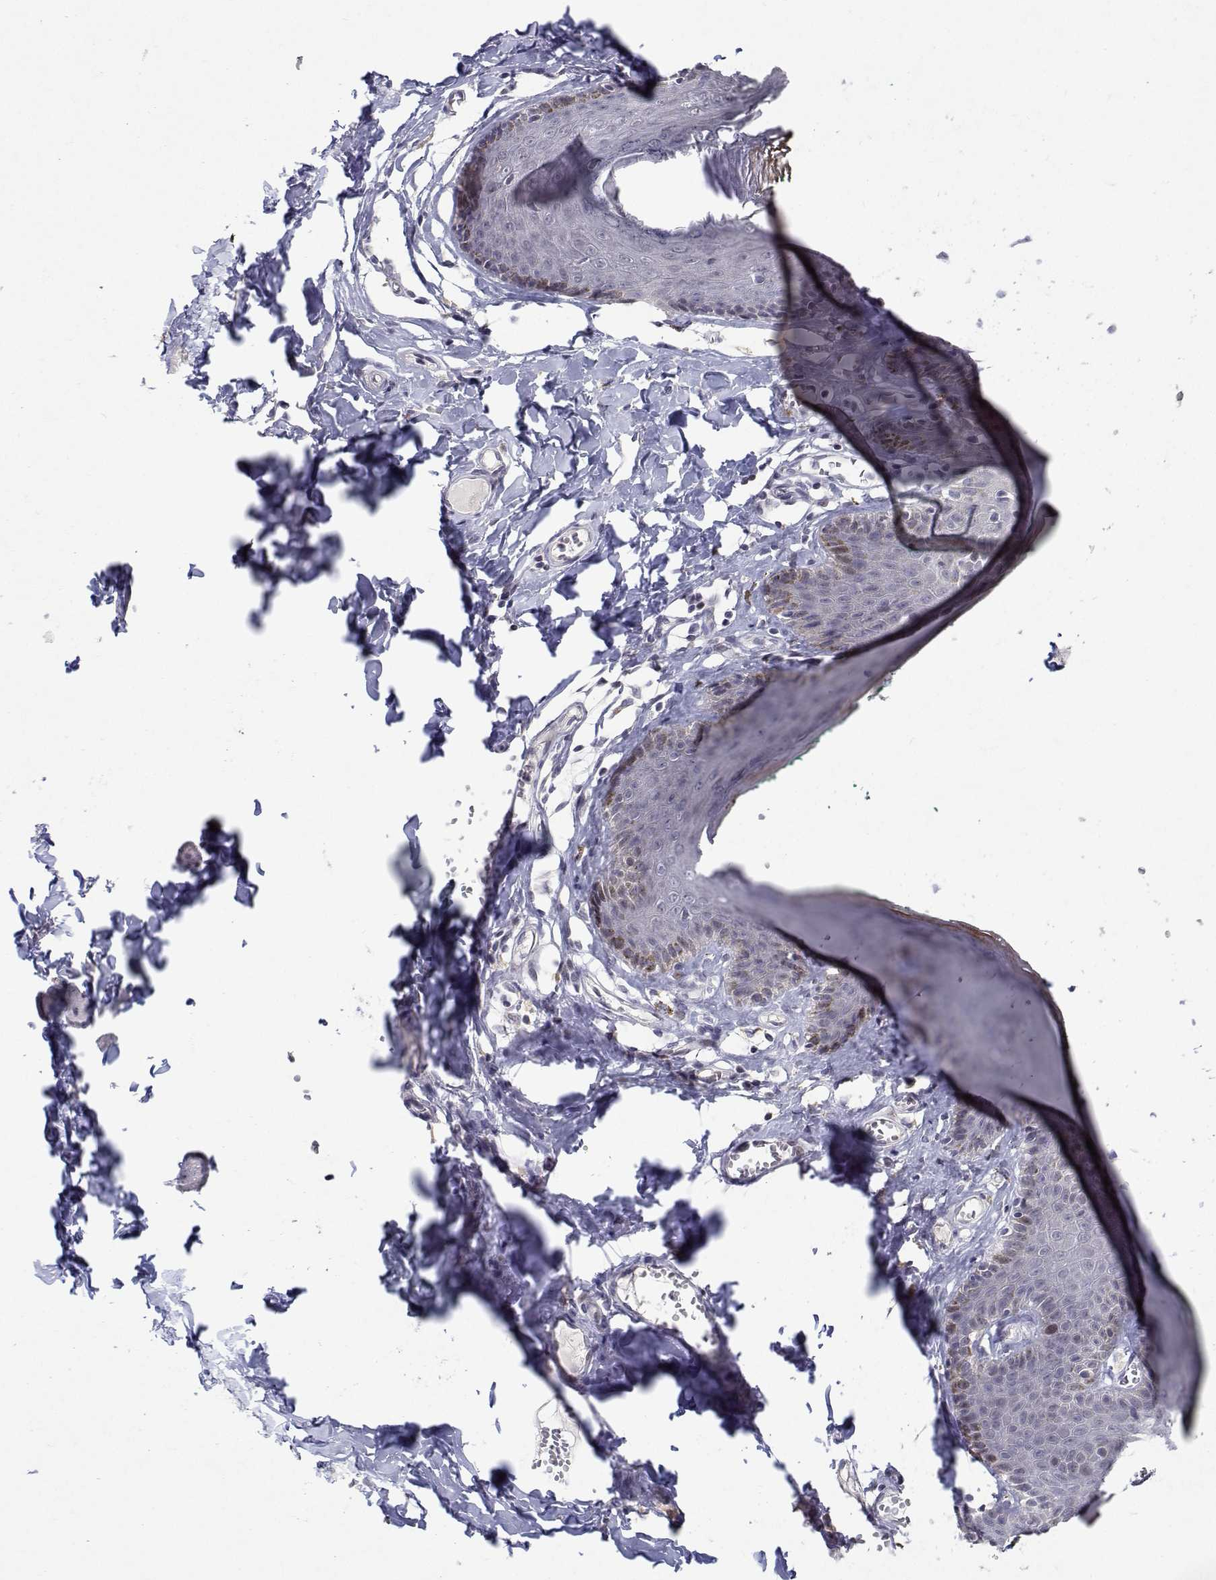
{"staining": {"intensity": "weak", "quantity": "<25%", "location": "nuclear"}, "tissue": "skin", "cell_type": "Epidermal cells", "image_type": "normal", "snomed": [{"axis": "morphology", "description": "Normal tissue, NOS"}, {"axis": "topography", "description": "Vulva"}, {"axis": "topography", "description": "Peripheral nerve tissue"}], "caption": "A histopathology image of human skin is negative for staining in epidermal cells. Brightfield microscopy of immunohistochemistry stained with DAB (brown) and hematoxylin (blue), captured at high magnification.", "gene": "RBPJL", "patient": {"sex": "female", "age": 66}}